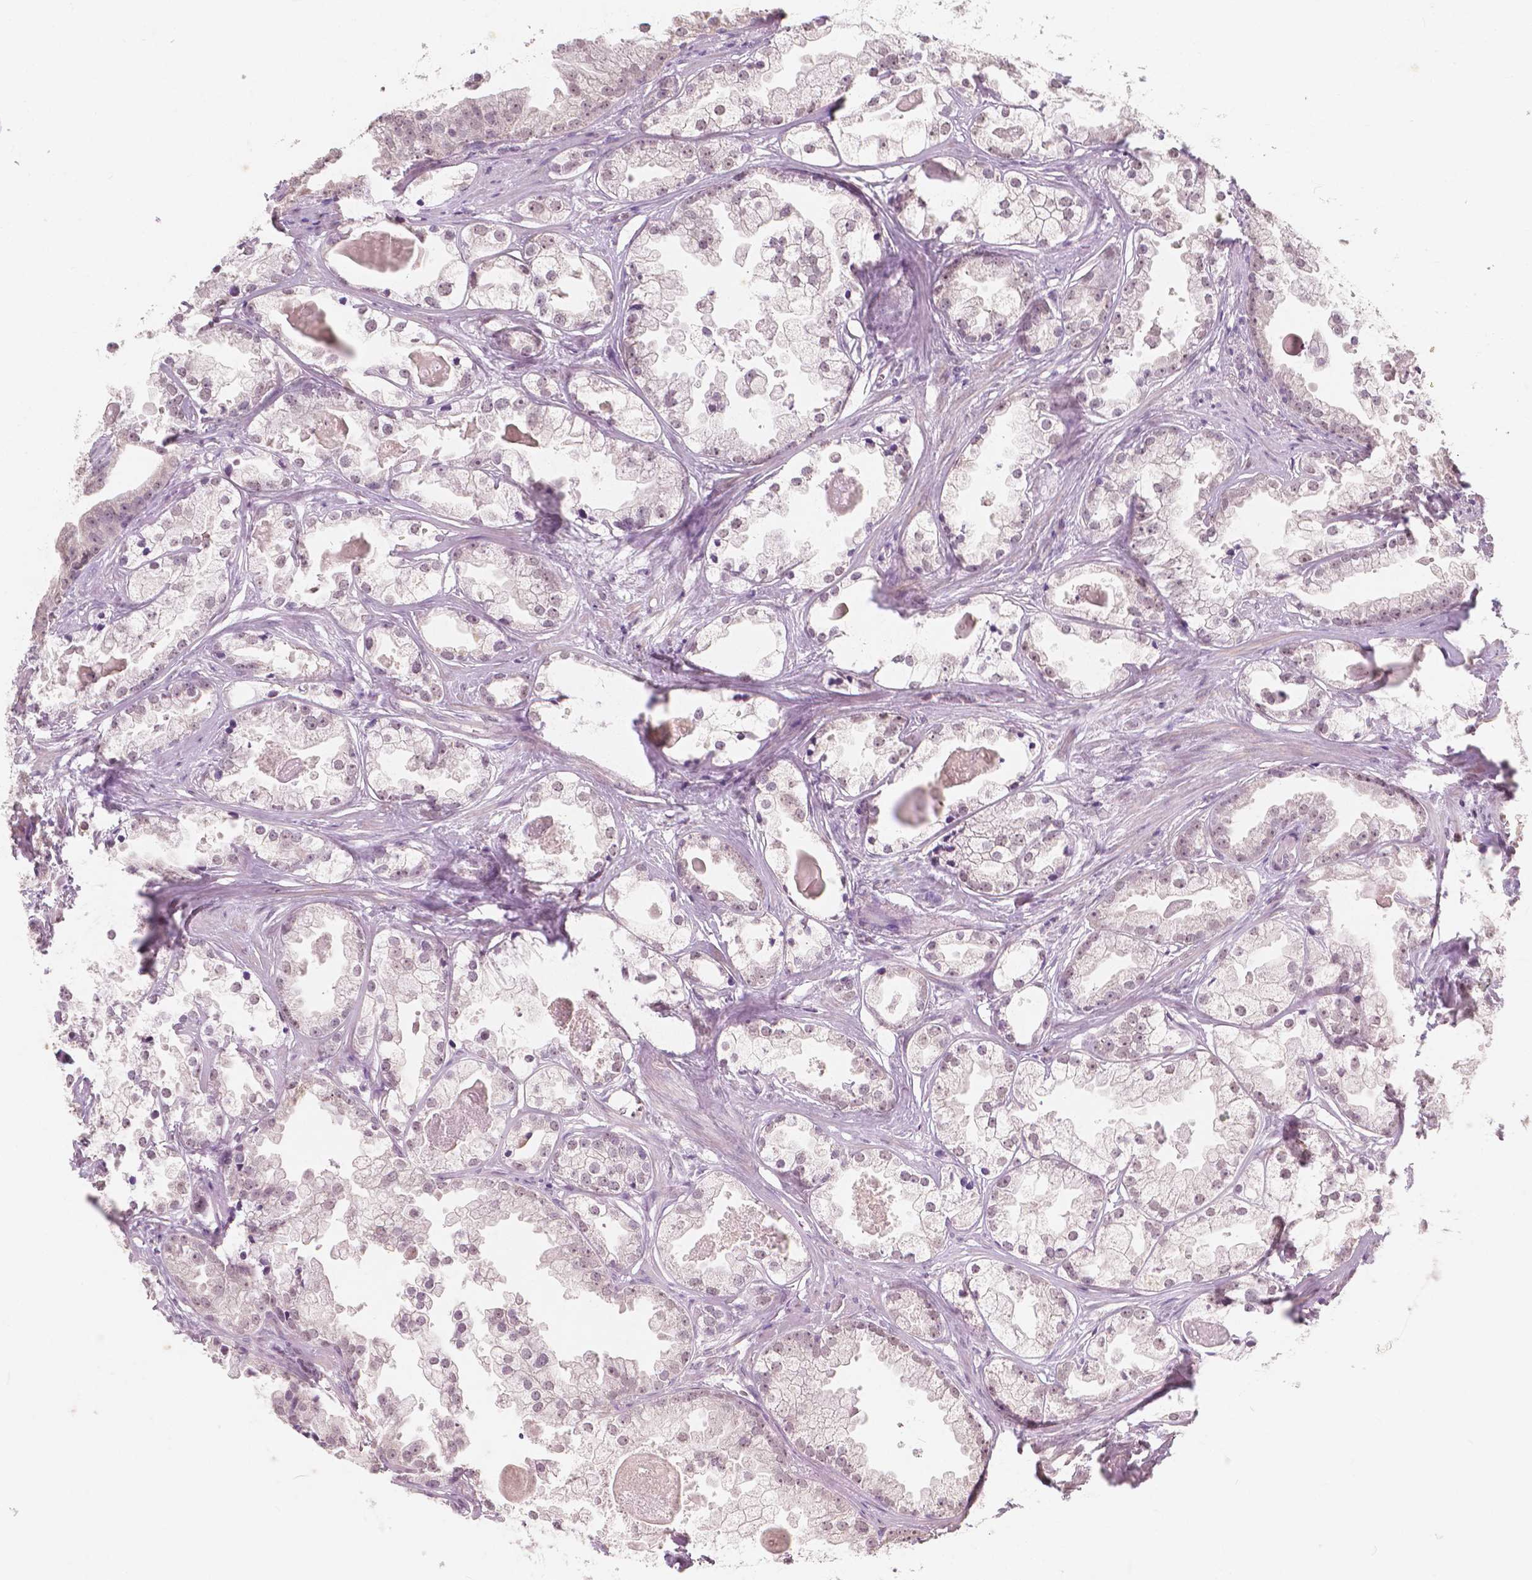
{"staining": {"intensity": "weak", "quantity": "25%-75%", "location": "nuclear"}, "tissue": "prostate cancer", "cell_type": "Tumor cells", "image_type": "cancer", "snomed": [{"axis": "morphology", "description": "Adenocarcinoma, Low grade"}, {"axis": "topography", "description": "Prostate"}], "caption": "This histopathology image demonstrates prostate low-grade adenocarcinoma stained with immunohistochemistry (IHC) to label a protein in brown. The nuclear of tumor cells show weak positivity for the protein. Nuclei are counter-stained blue.", "gene": "NOLC1", "patient": {"sex": "male", "age": 65}}